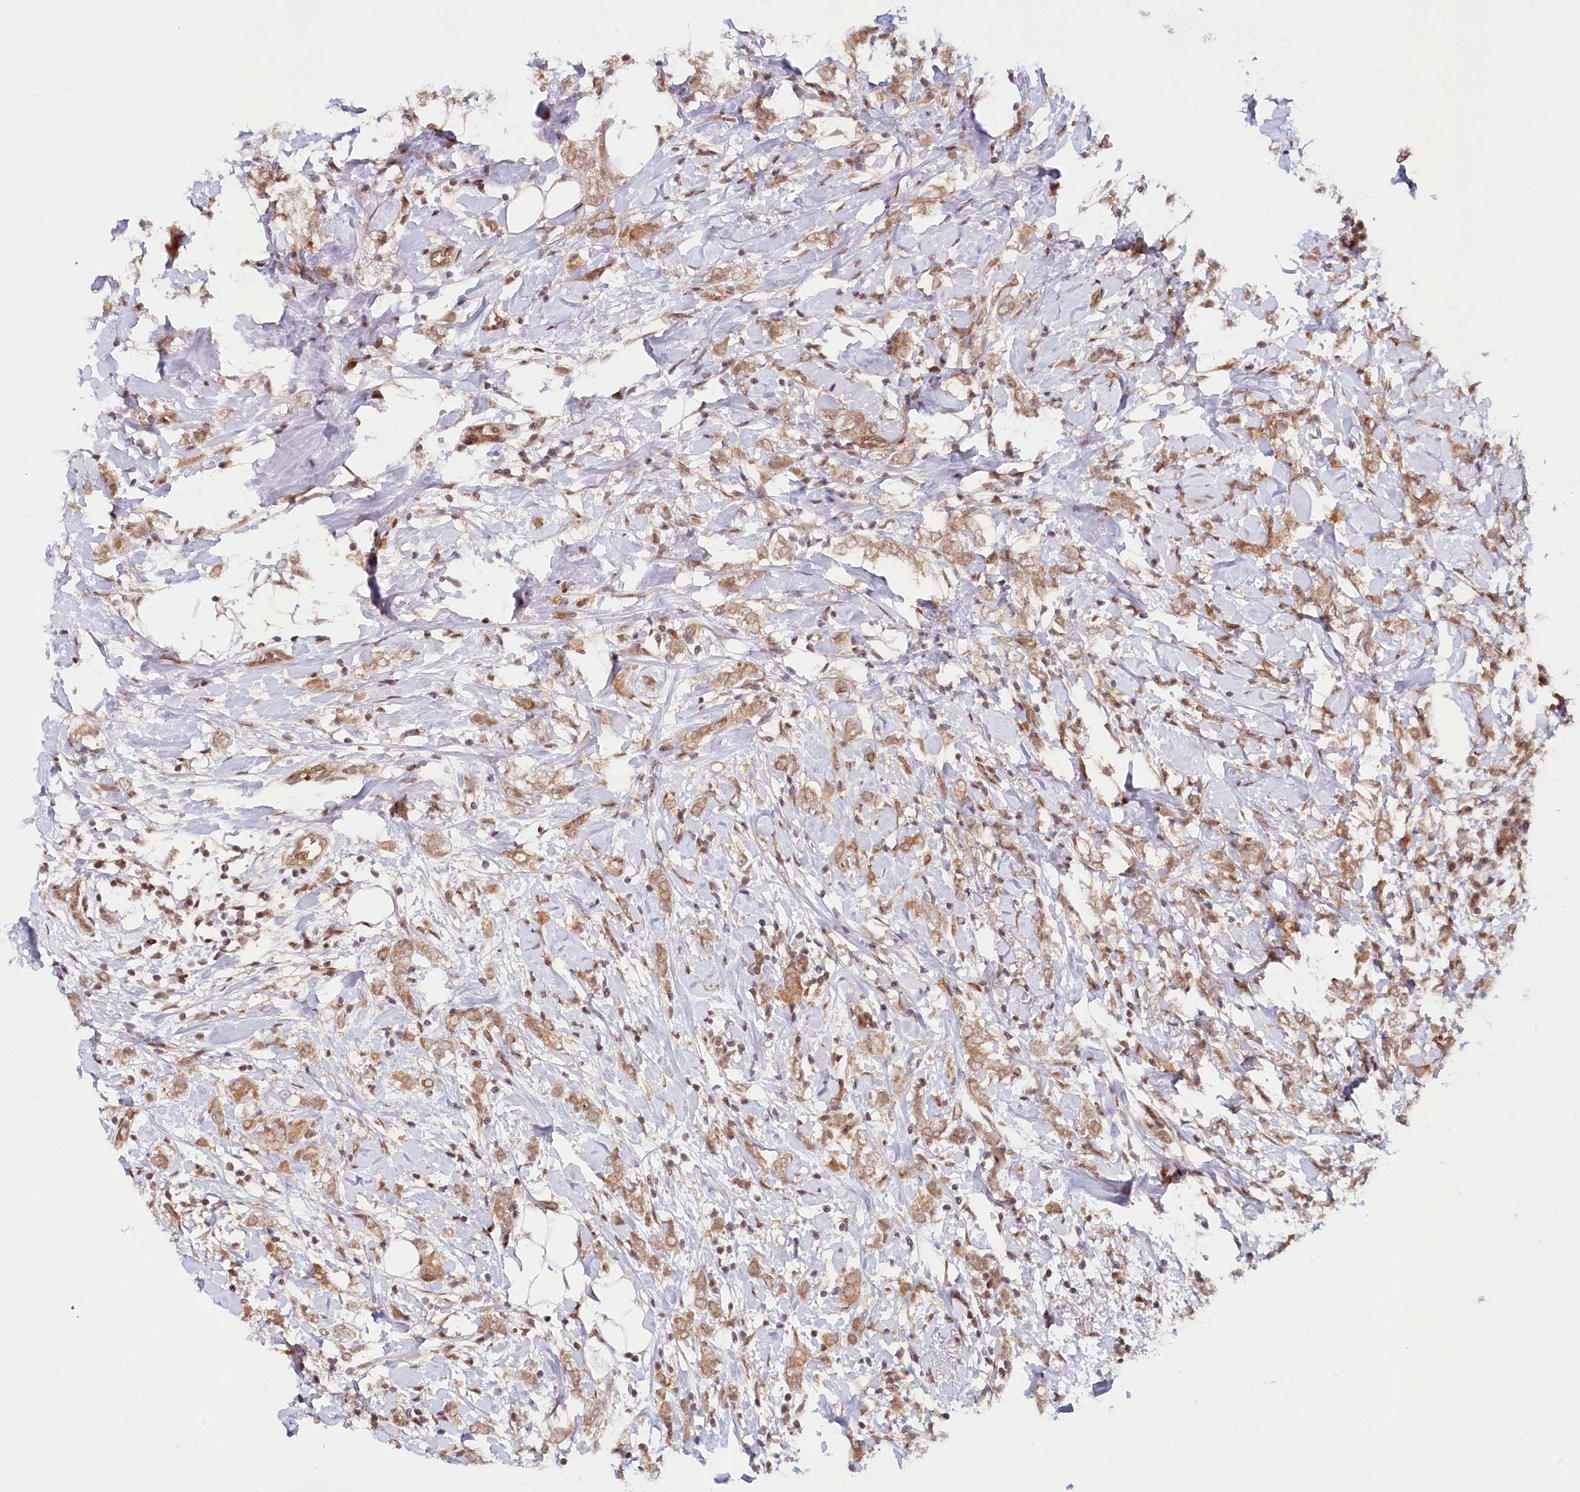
{"staining": {"intensity": "moderate", "quantity": ">75%", "location": "cytoplasmic/membranous"}, "tissue": "breast cancer", "cell_type": "Tumor cells", "image_type": "cancer", "snomed": [{"axis": "morphology", "description": "Normal tissue, NOS"}, {"axis": "morphology", "description": "Lobular carcinoma"}, {"axis": "topography", "description": "Breast"}], "caption": "Moderate cytoplasmic/membranous expression is appreciated in about >75% of tumor cells in breast cancer (lobular carcinoma).", "gene": "CCDC65", "patient": {"sex": "female", "age": 47}}